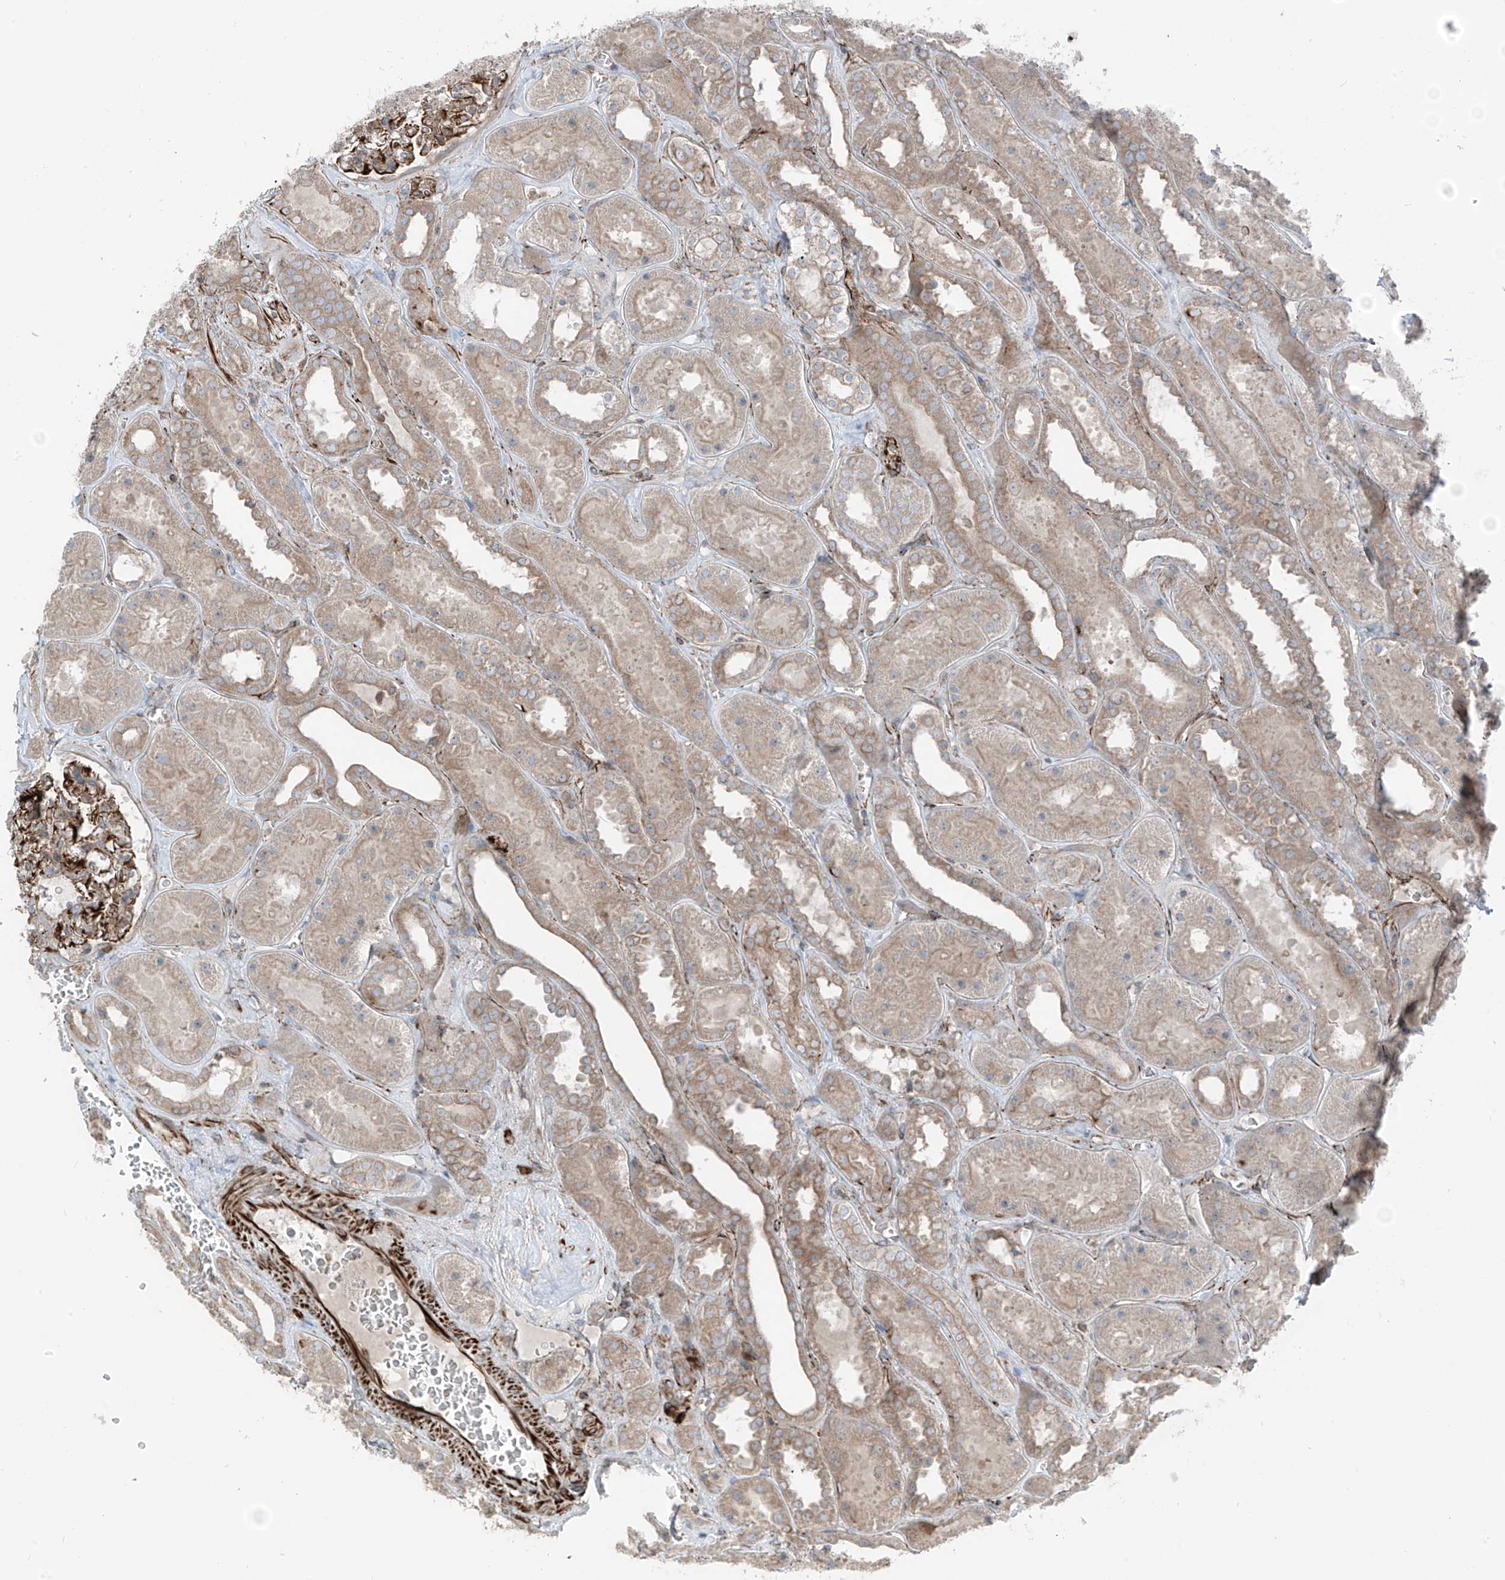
{"staining": {"intensity": "strong", "quantity": "25%-75%", "location": "cytoplasmic/membranous"}, "tissue": "kidney", "cell_type": "Cells in glomeruli", "image_type": "normal", "snomed": [{"axis": "morphology", "description": "Normal tissue, NOS"}, {"axis": "topography", "description": "Kidney"}], "caption": "High-magnification brightfield microscopy of unremarkable kidney stained with DAB (brown) and counterstained with hematoxylin (blue). cells in glomeruli exhibit strong cytoplasmic/membranous staining is present in about25%-75% of cells. (DAB IHC, brown staining for protein, blue staining for nuclei).", "gene": "ERLEC1", "patient": {"sex": "female", "age": 41}}